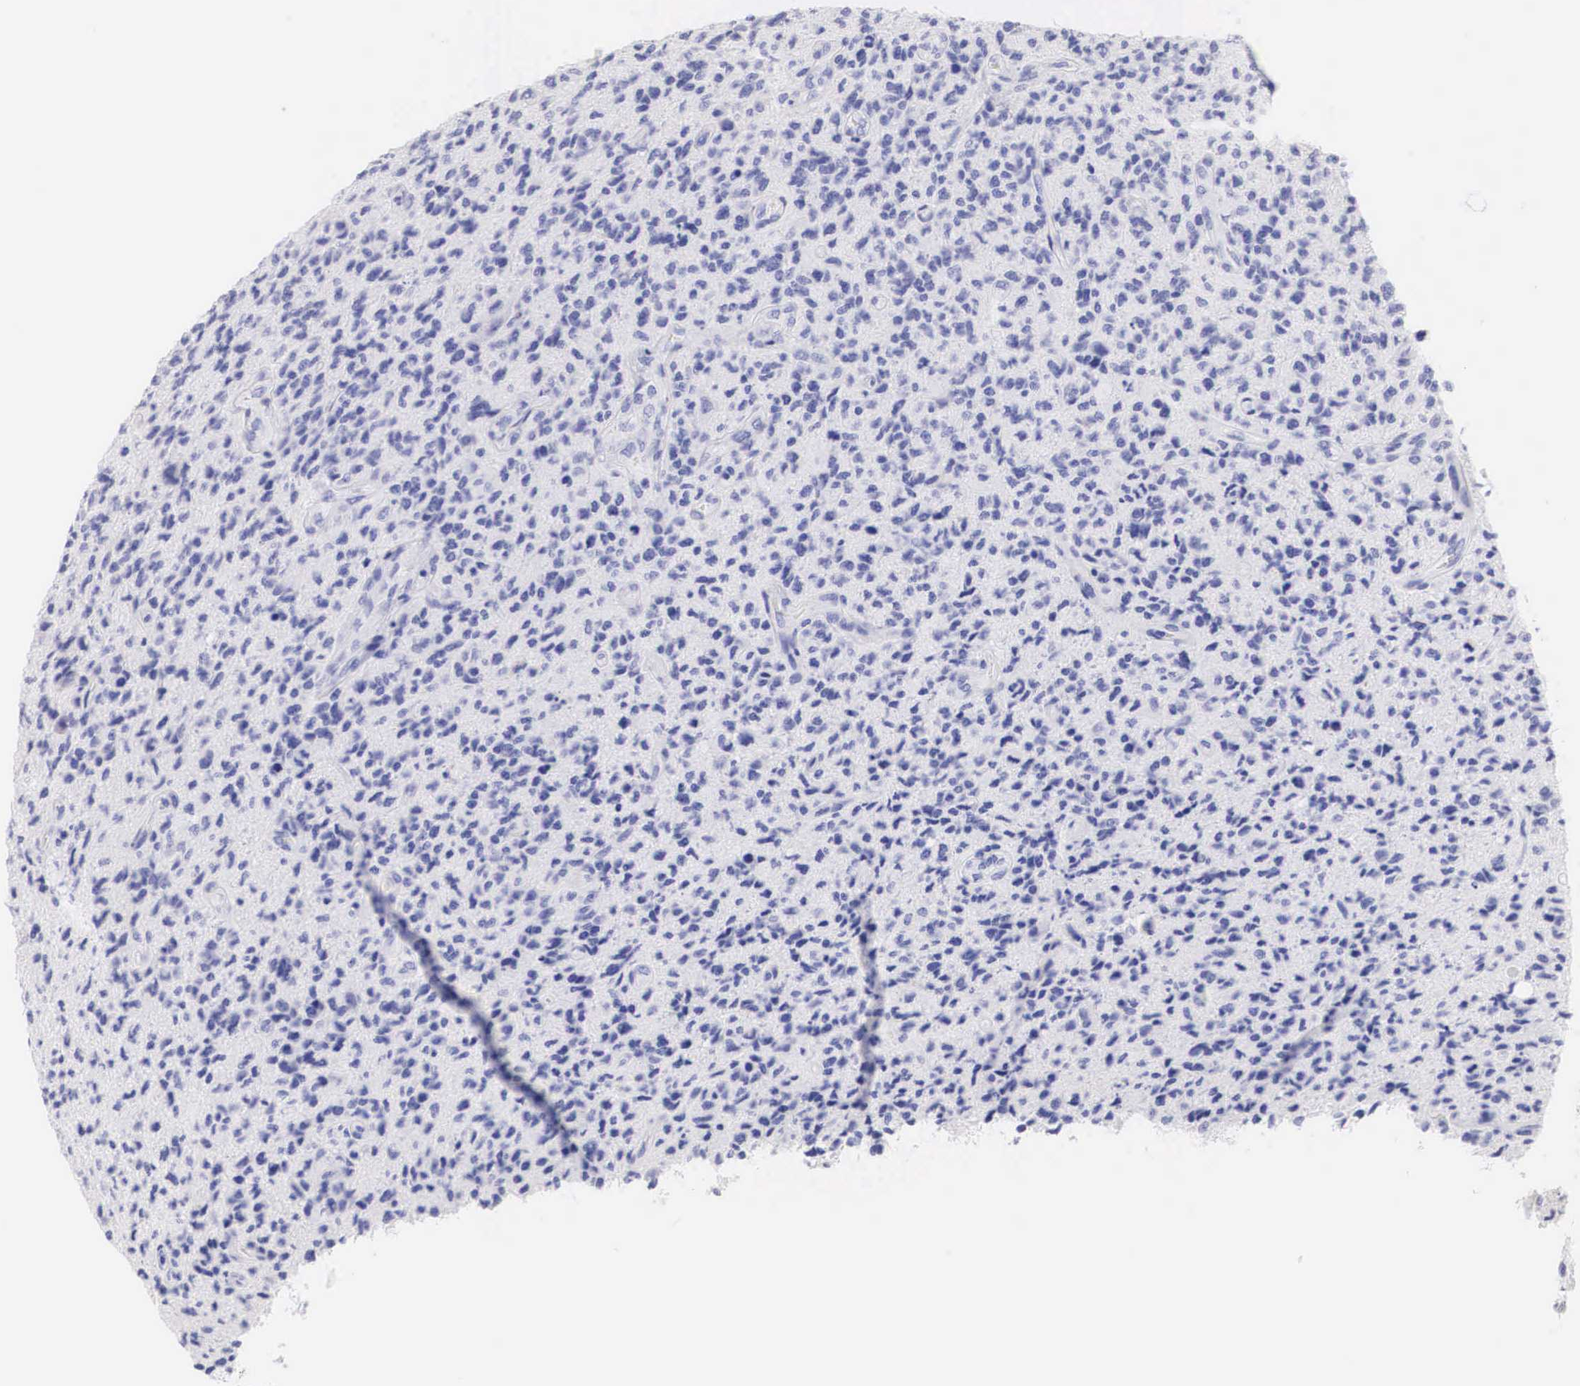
{"staining": {"intensity": "negative", "quantity": "none", "location": "none"}, "tissue": "glioma", "cell_type": "Tumor cells", "image_type": "cancer", "snomed": [{"axis": "morphology", "description": "Glioma, malignant, High grade"}, {"axis": "topography", "description": "Brain"}], "caption": "Immunohistochemical staining of high-grade glioma (malignant) exhibits no significant staining in tumor cells.", "gene": "ERBB2", "patient": {"sex": "male", "age": 36}}